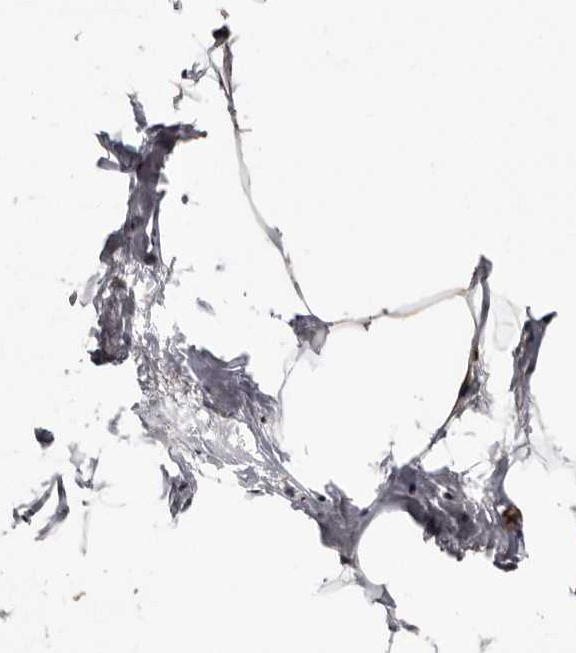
{"staining": {"intensity": "moderate", "quantity": ">75%", "location": "cytoplasmic/membranous"}, "tissue": "breast", "cell_type": "Adipocytes", "image_type": "normal", "snomed": [{"axis": "morphology", "description": "Normal tissue, NOS"}, {"axis": "topography", "description": "Breast"}], "caption": "This is a photomicrograph of IHC staining of unremarkable breast, which shows moderate positivity in the cytoplasmic/membranous of adipocytes.", "gene": "TBC1D22B", "patient": {"sex": "female", "age": 62}}